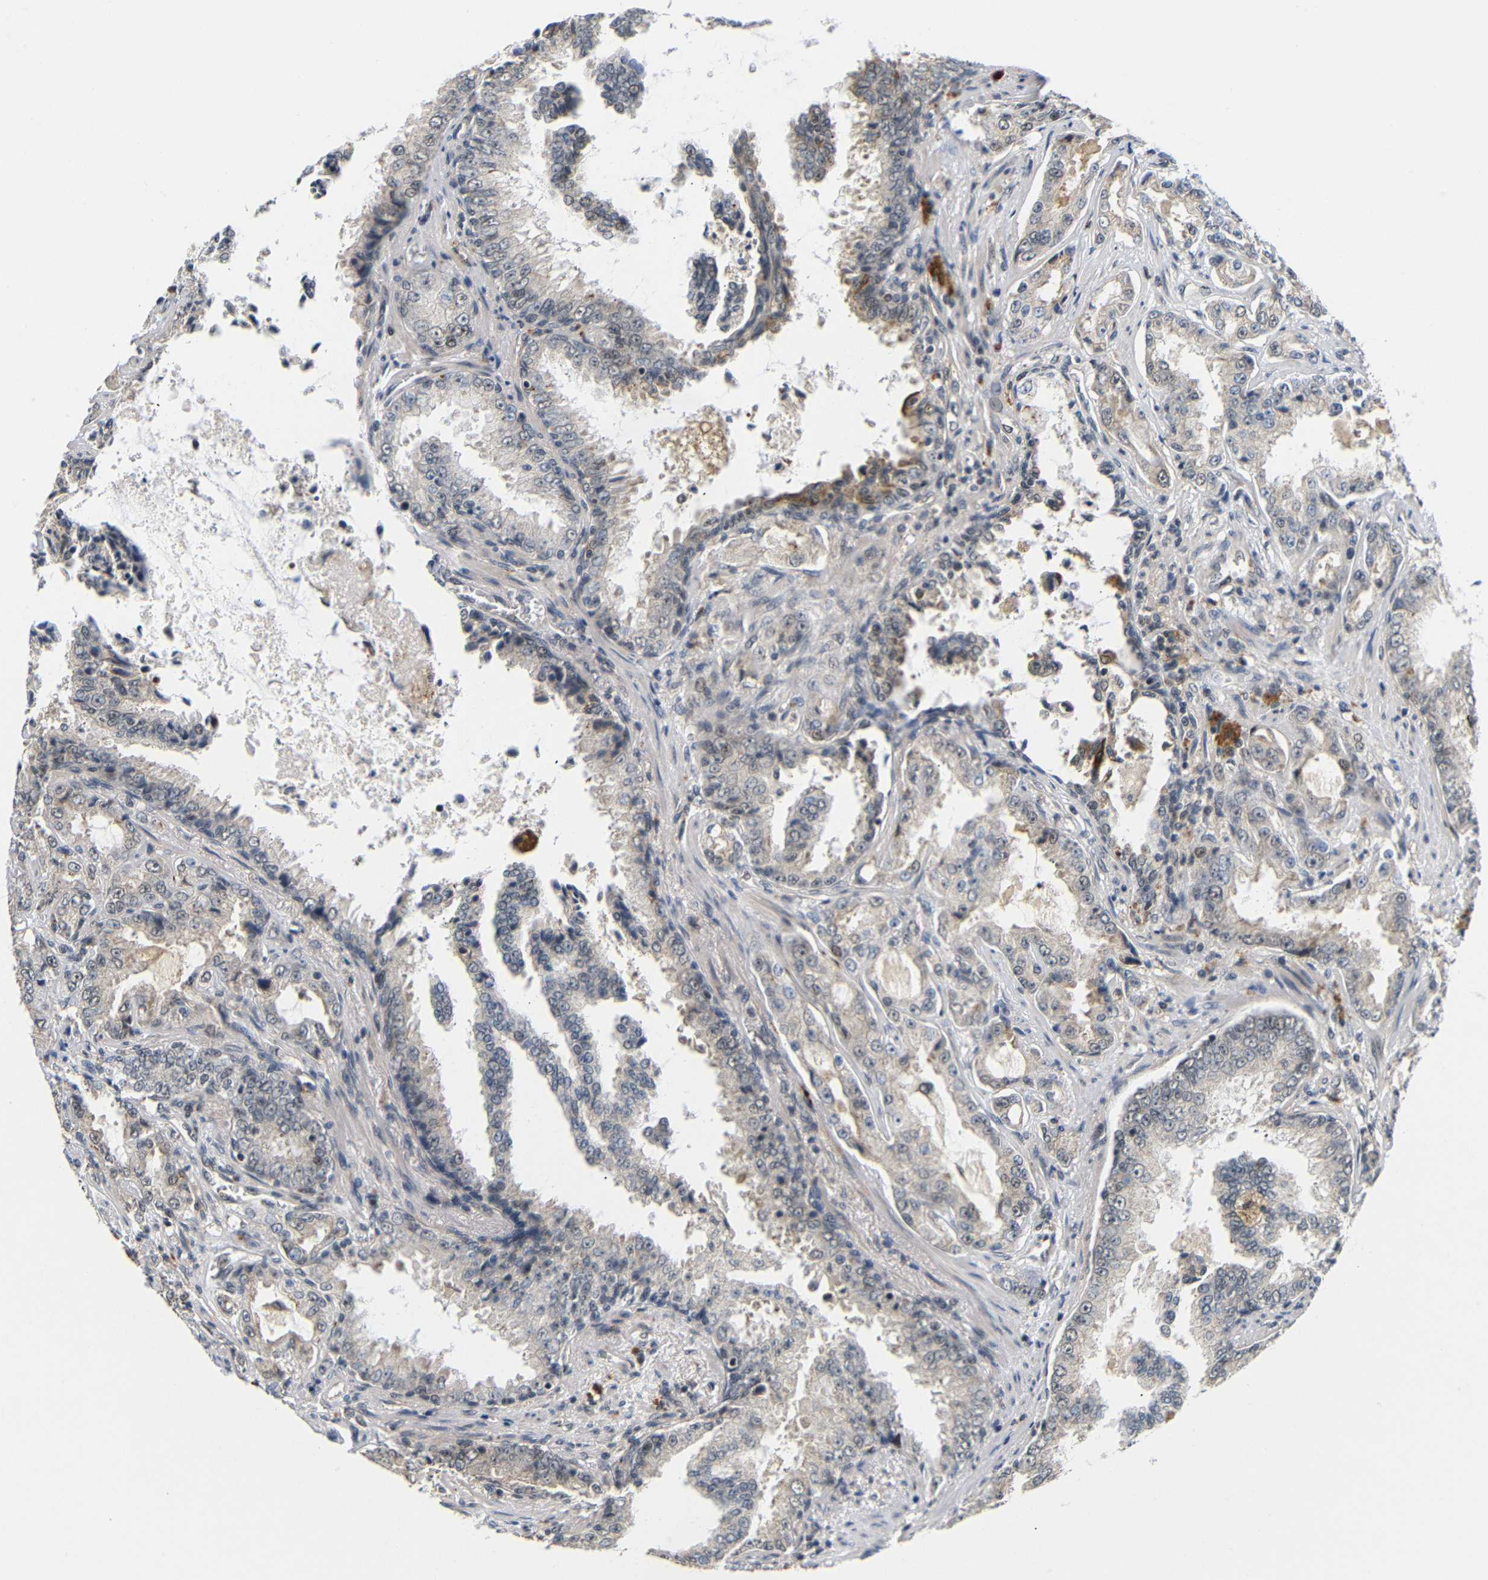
{"staining": {"intensity": "weak", "quantity": ">75%", "location": "cytoplasmic/membranous"}, "tissue": "prostate cancer", "cell_type": "Tumor cells", "image_type": "cancer", "snomed": [{"axis": "morphology", "description": "Adenocarcinoma, High grade"}, {"axis": "topography", "description": "Prostate"}], "caption": "Immunohistochemistry image of neoplastic tissue: human prostate cancer (high-grade adenocarcinoma) stained using IHC demonstrates low levels of weak protein expression localized specifically in the cytoplasmic/membranous of tumor cells, appearing as a cytoplasmic/membranous brown color.", "gene": "GJA5", "patient": {"sex": "male", "age": 73}}